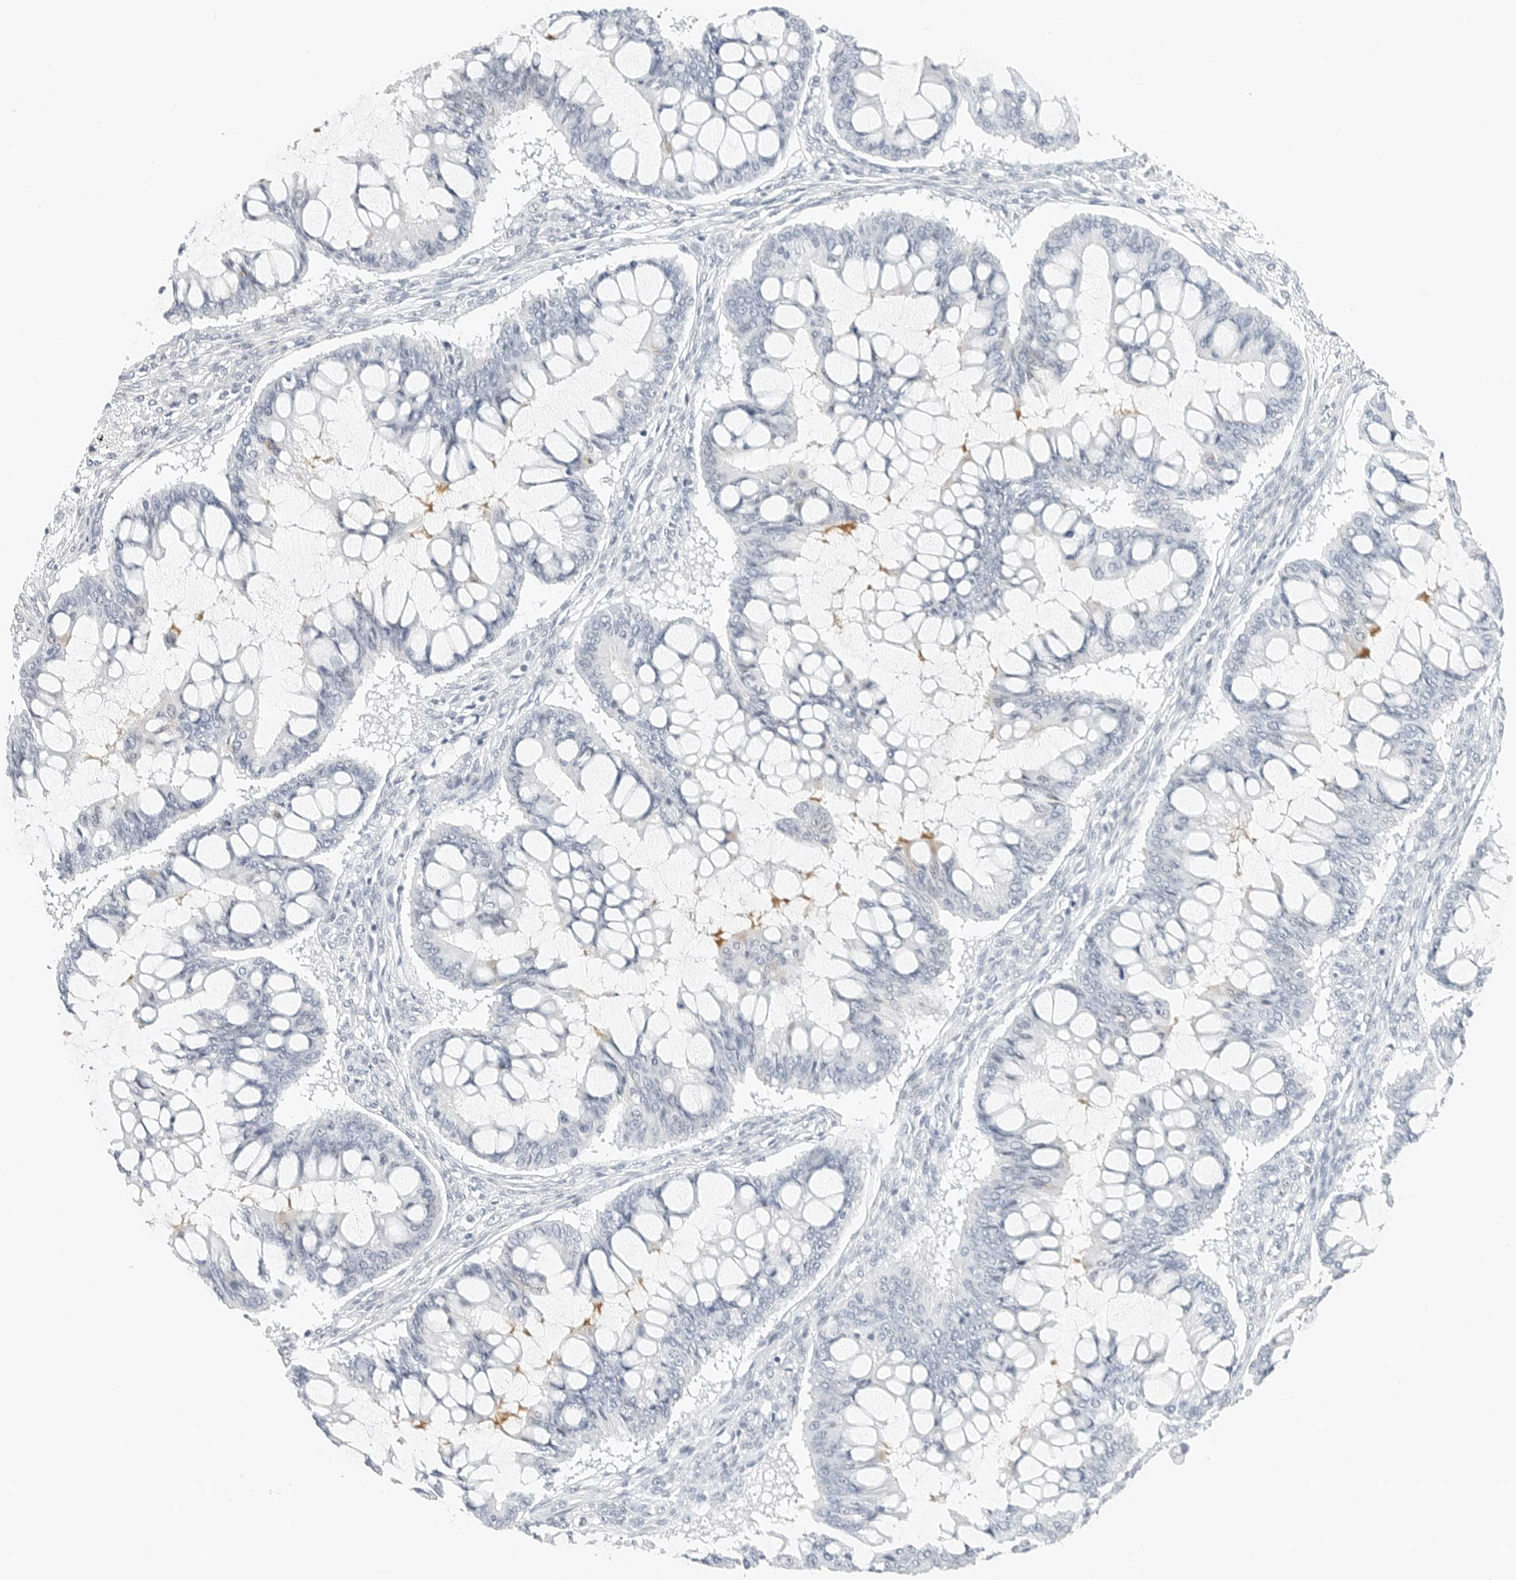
{"staining": {"intensity": "negative", "quantity": "none", "location": "none"}, "tissue": "ovarian cancer", "cell_type": "Tumor cells", "image_type": "cancer", "snomed": [{"axis": "morphology", "description": "Cystadenocarcinoma, mucinous, NOS"}, {"axis": "topography", "description": "Ovary"}], "caption": "This histopathology image is of mucinous cystadenocarcinoma (ovarian) stained with immunohistochemistry to label a protein in brown with the nuclei are counter-stained blue. There is no expression in tumor cells.", "gene": "NTMT2", "patient": {"sex": "female", "age": 73}}